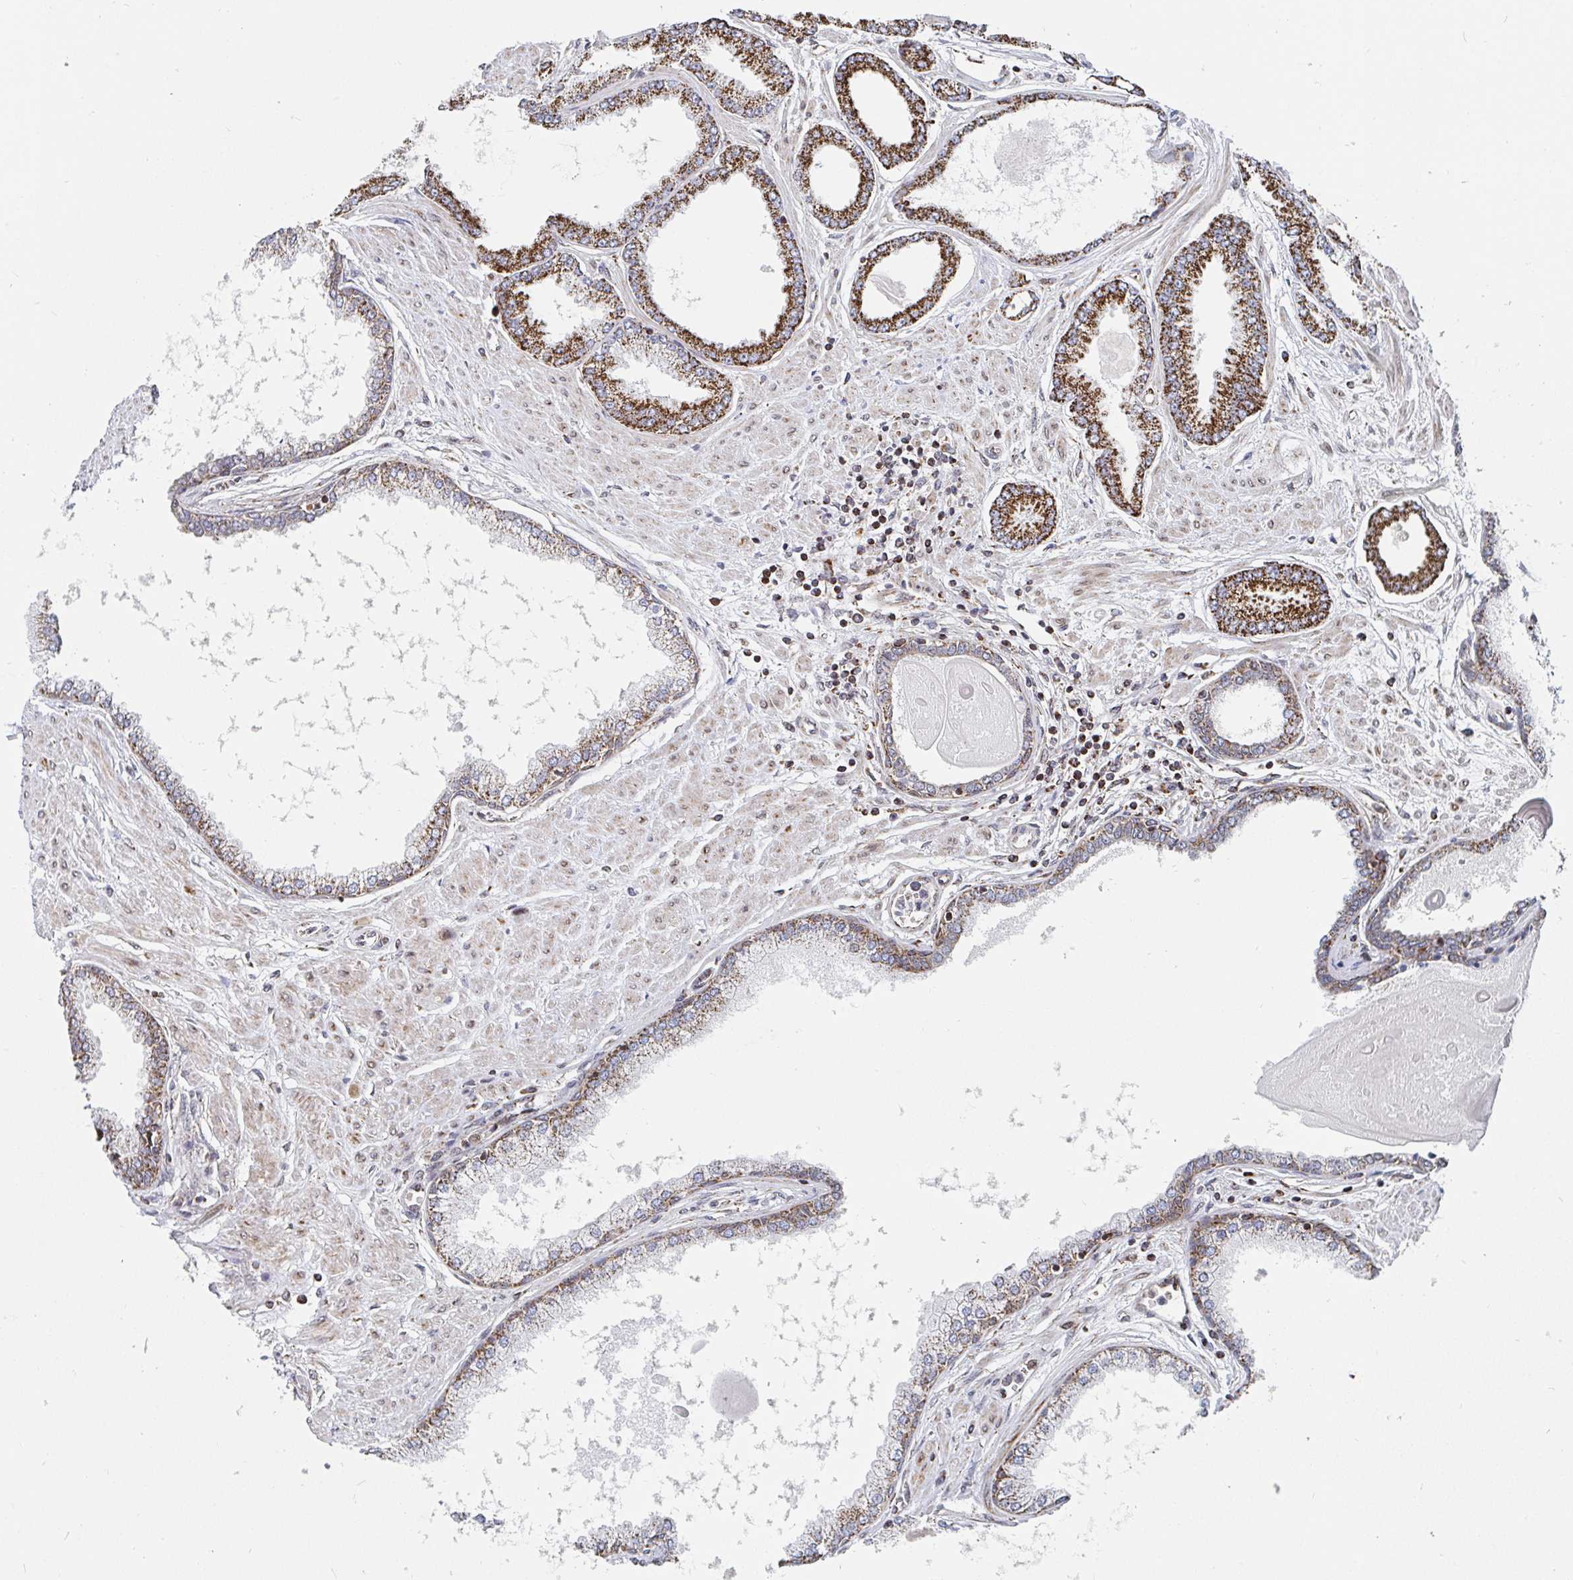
{"staining": {"intensity": "strong", "quantity": ">75%", "location": "cytoplasmic/membranous"}, "tissue": "prostate cancer", "cell_type": "Tumor cells", "image_type": "cancer", "snomed": [{"axis": "morphology", "description": "Adenocarcinoma, Low grade"}, {"axis": "topography", "description": "Prostate"}], "caption": "About >75% of tumor cells in prostate adenocarcinoma (low-grade) show strong cytoplasmic/membranous protein staining as visualized by brown immunohistochemical staining.", "gene": "STARD8", "patient": {"sex": "male", "age": 67}}